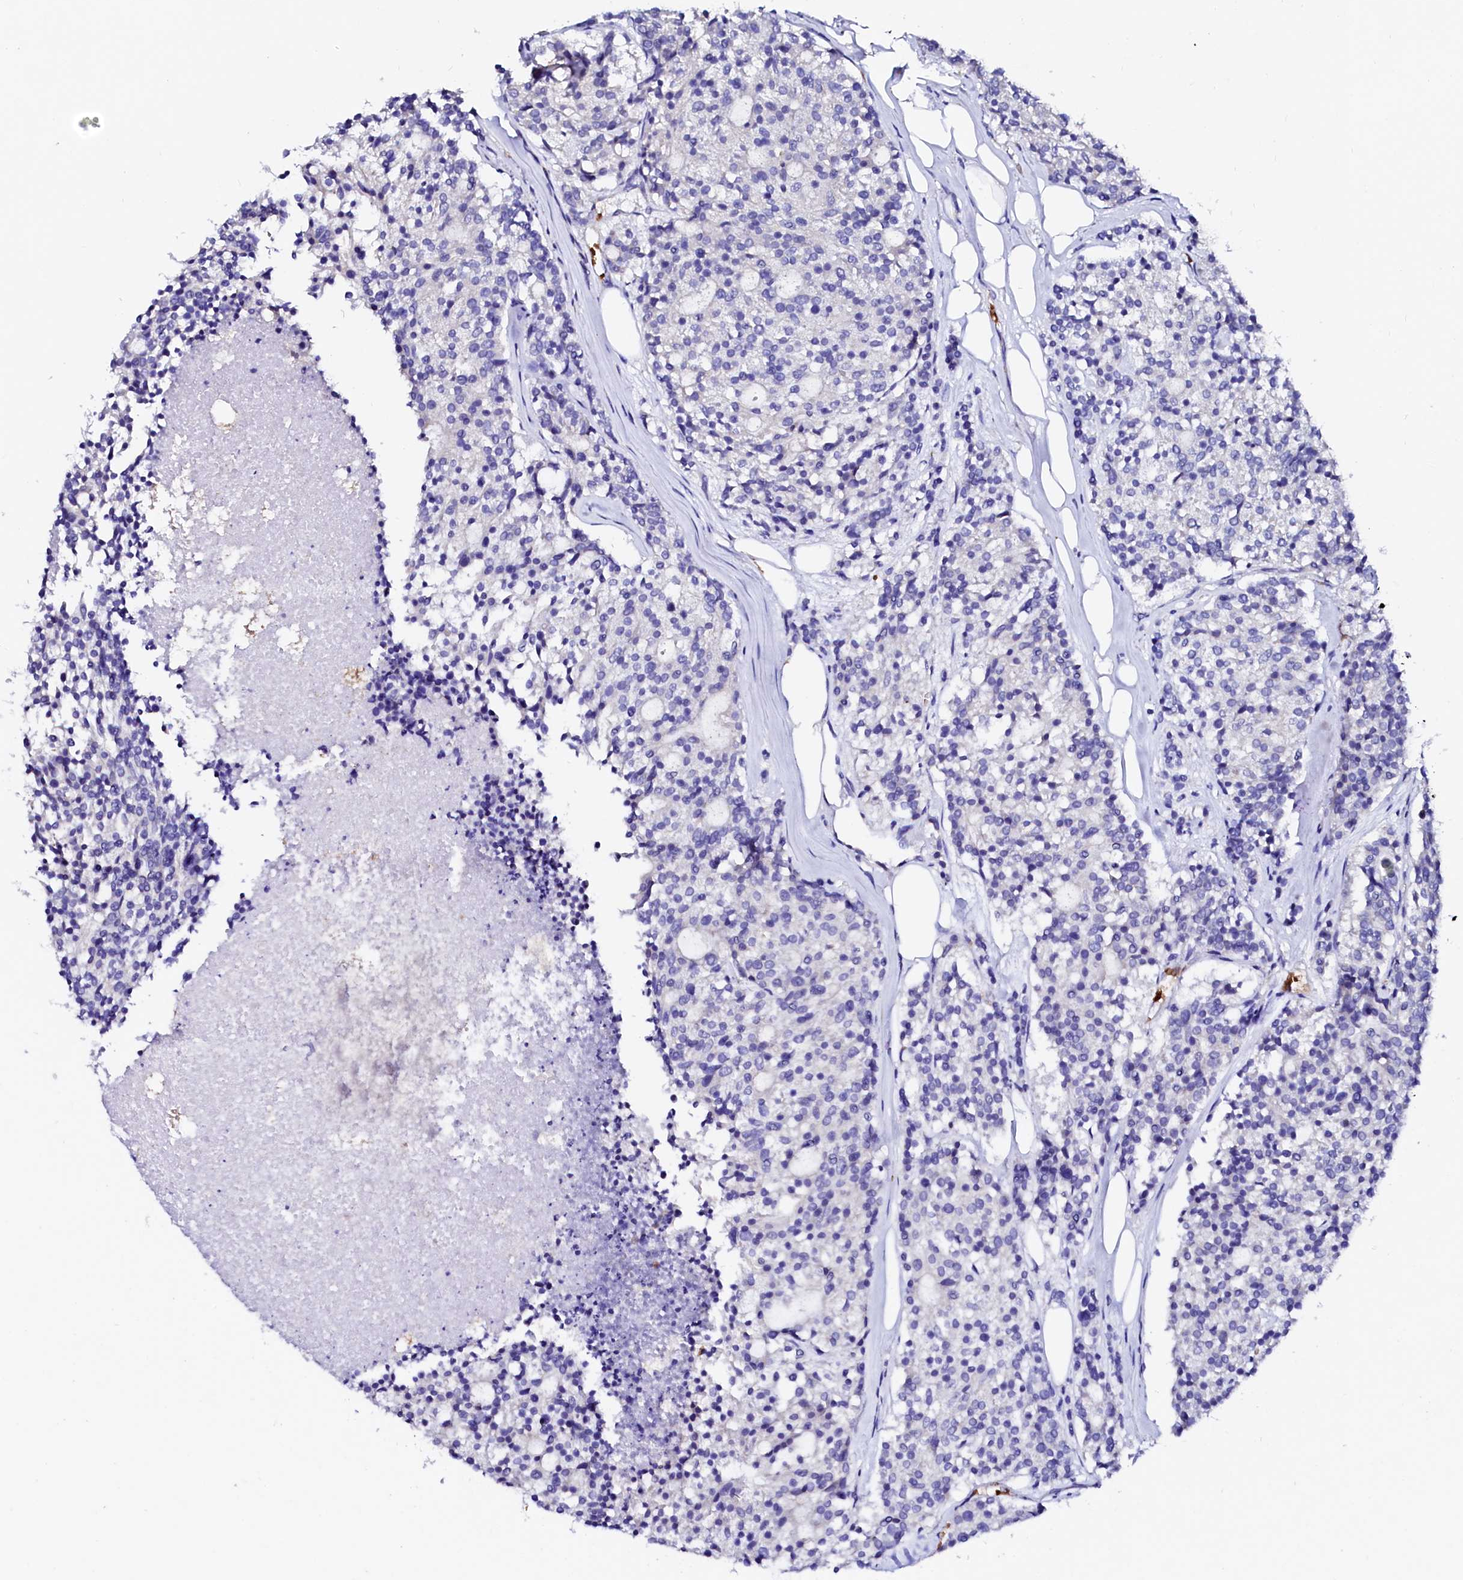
{"staining": {"intensity": "negative", "quantity": "none", "location": "none"}, "tissue": "carcinoid", "cell_type": "Tumor cells", "image_type": "cancer", "snomed": [{"axis": "morphology", "description": "Carcinoid, malignant, NOS"}, {"axis": "topography", "description": "Pancreas"}], "caption": "The IHC photomicrograph has no significant staining in tumor cells of malignant carcinoid tissue. (DAB immunohistochemistry with hematoxylin counter stain).", "gene": "RAB27A", "patient": {"sex": "female", "age": 54}}